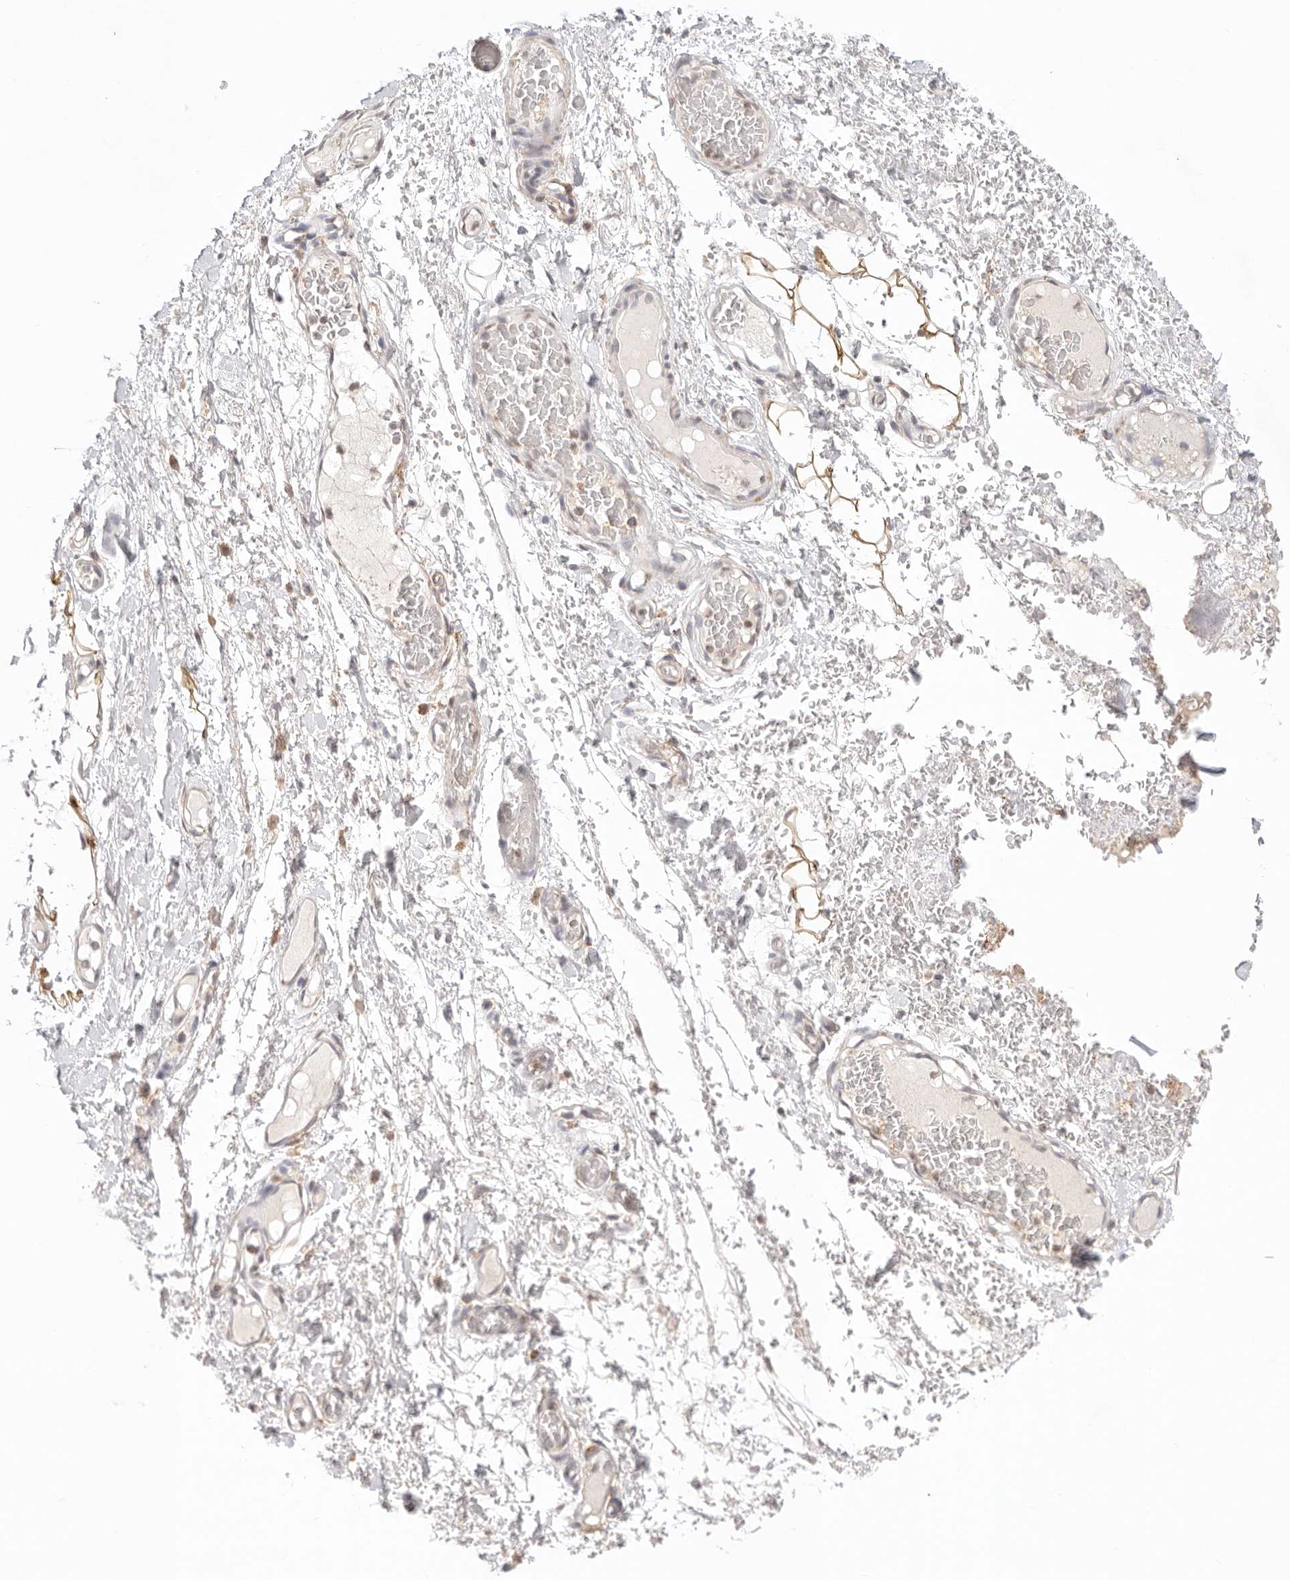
{"staining": {"intensity": "weak", "quantity": ">75%", "location": "cytoplasmic/membranous"}, "tissue": "adipose tissue", "cell_type": "Adipocytes", "image_type": "normal", "snomed": [{"axis": "morphology", "description": "Normal tissue, NOS"}, {"axis": "morphology", "description": "Adenocarcinoma, NOS"}, {"axis": "topography", "description": "Esophagus"}], "caption": "Adipose tissue stained with IHC exhibits weak cytoplasmic/membranous staining in about >75% of adipocytes.", "gene": "IL1R2", "patient": {"sex": "male", "age": 62}}